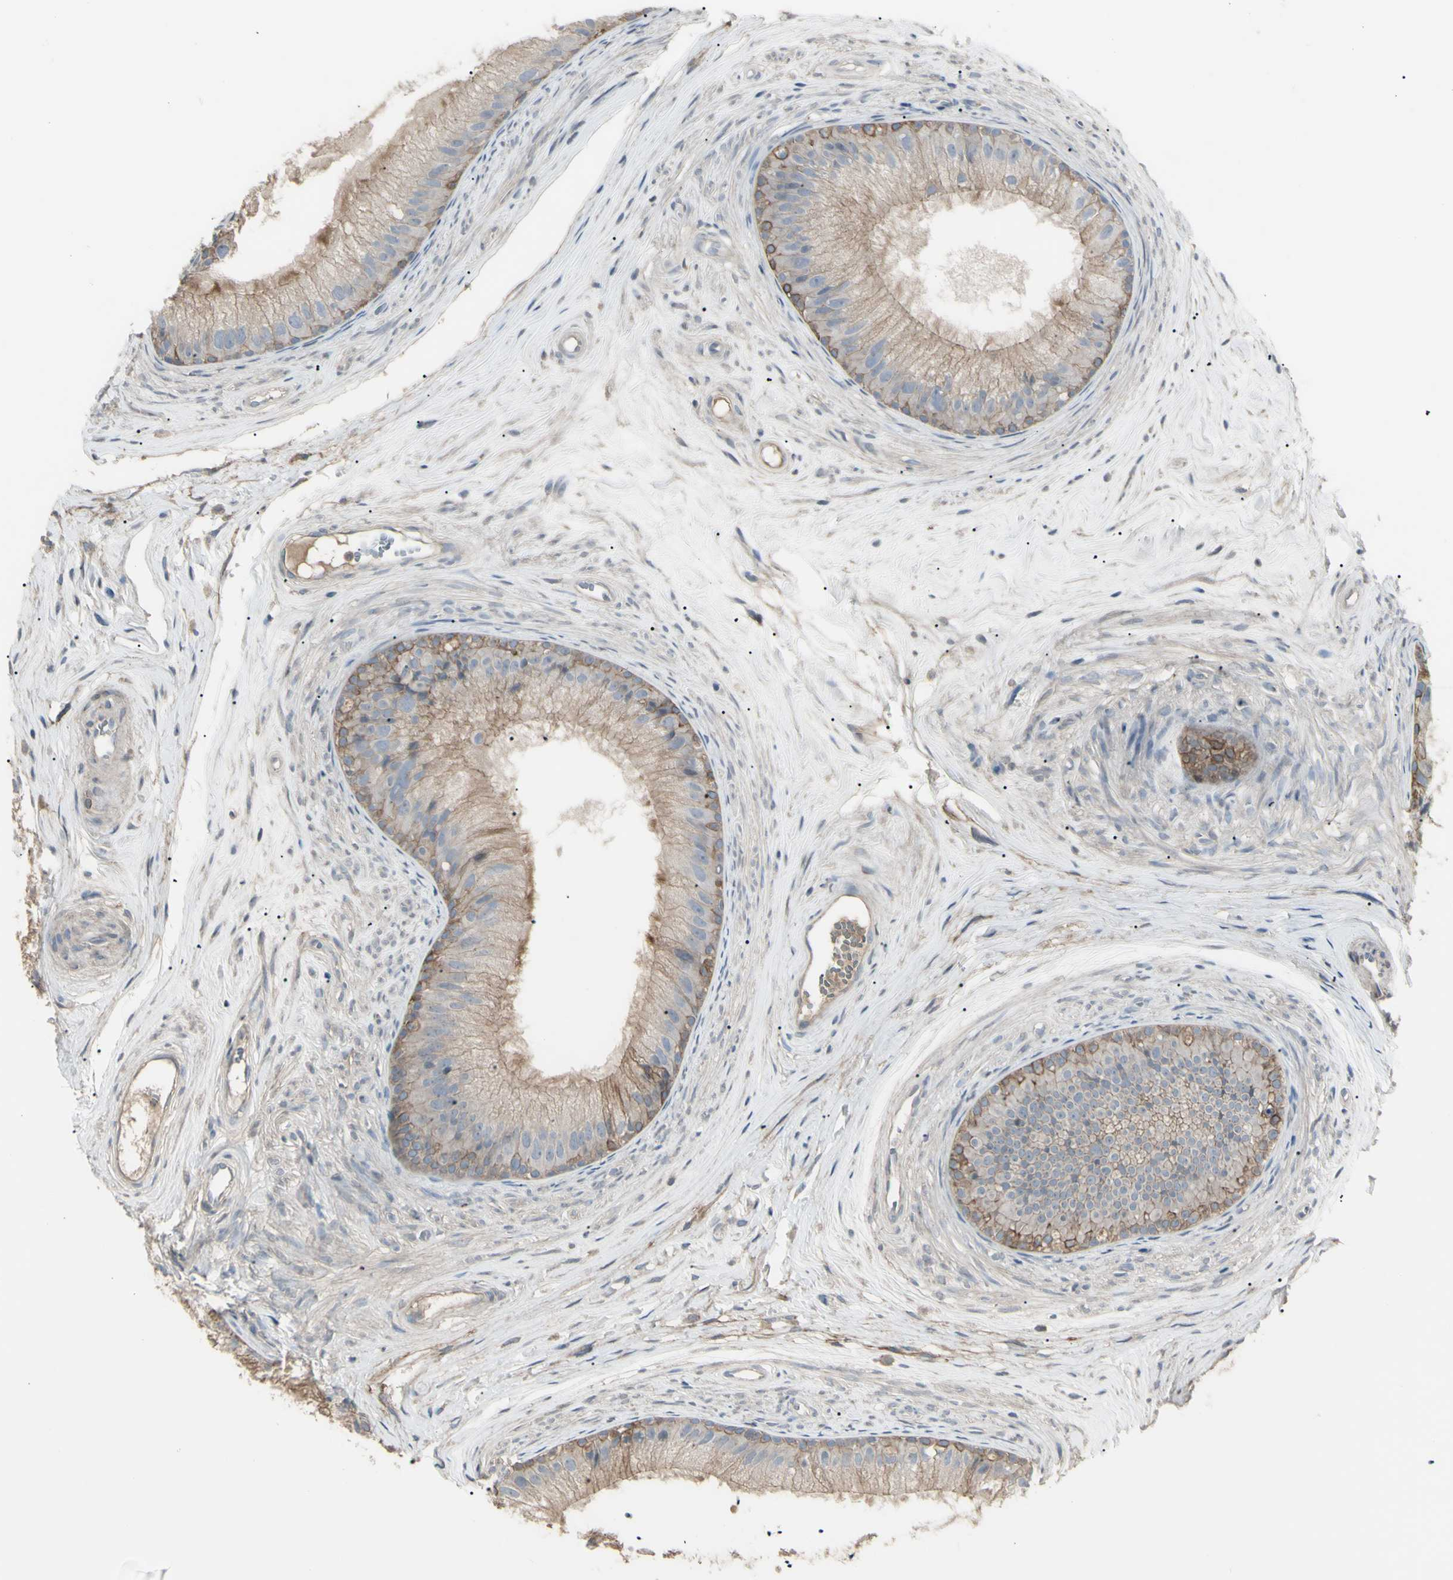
{"staining": {"intensity": "moderate", "quantity": "25%-75%", "location": "cytoplasmic/membranous"}, "tissue": "epididymis", "cell_type": "Glandular cells", "image_type": "normal", "snomed": [{"axis": "morphology", "description": "Normal tissue, NOS"}, {"axis": "topography", "description": "Epididymis"}], "caption": "High-power microscopy captured an immunohistochemistry (IHC) histopathology image of unremarkable epididymis, revealing moderate cytoplasmic/membranous expression in about 25%-75% of glandular cells.", "gene": "CD276", "patient": {"sex": "male", "age": 56}}